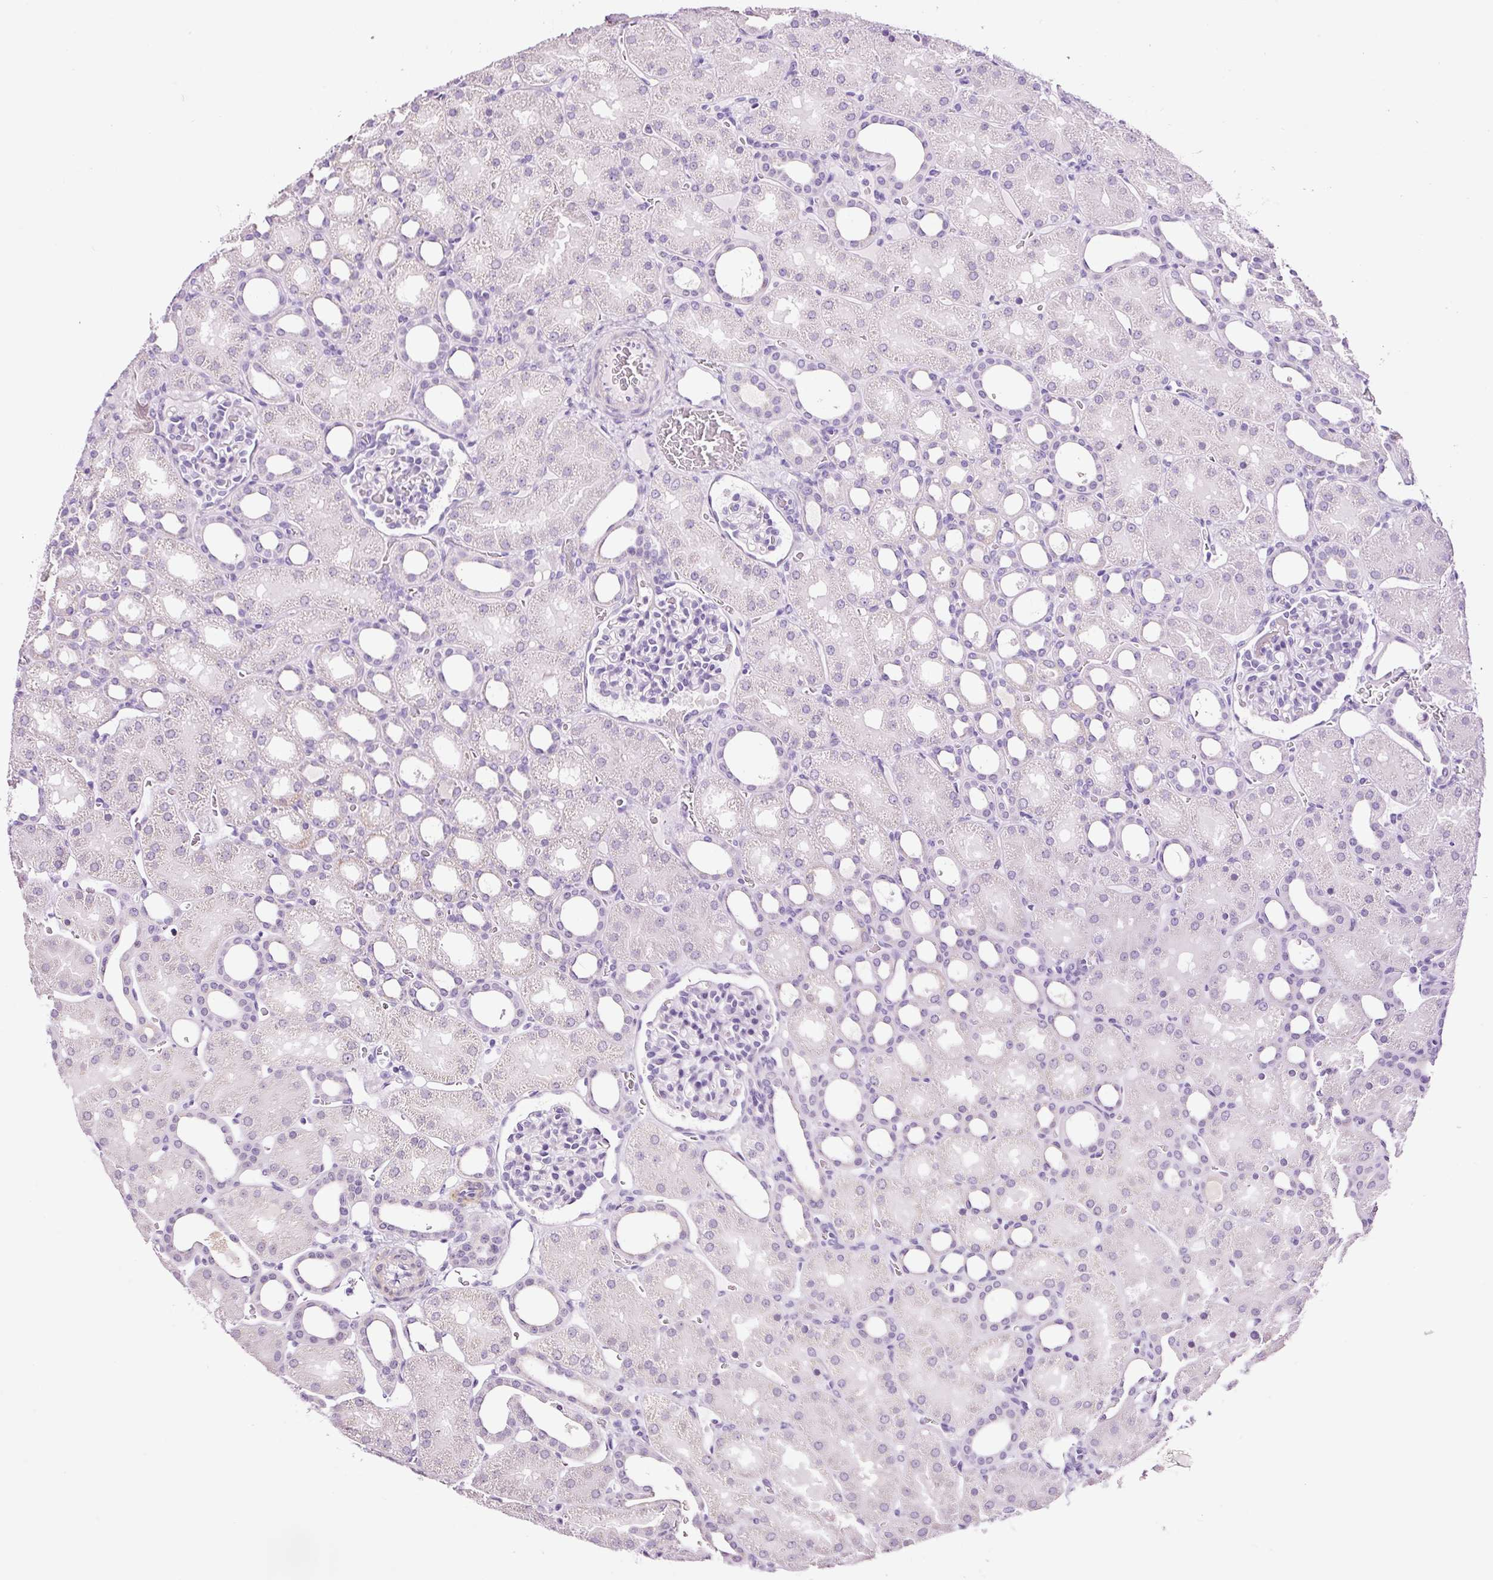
{"staining": {"intensity": "negative", "quantity": "none", "location": "none"}, "tissue": "kidney", "cell_type": "Cells in glomeruli", "image_type": "normal", "snomed": [{"axis": "morphology", "description": "Normal tissue, NOS"}, {"axis": "topography", "description": "Kidney"}], "caption": "DAB immunohistochemical staining of unremarkable human kidney demonstrates no significant expression in cells in glomeruli.", "gene": "RTF2", "patient": {"sex": "male", "age": 2}}